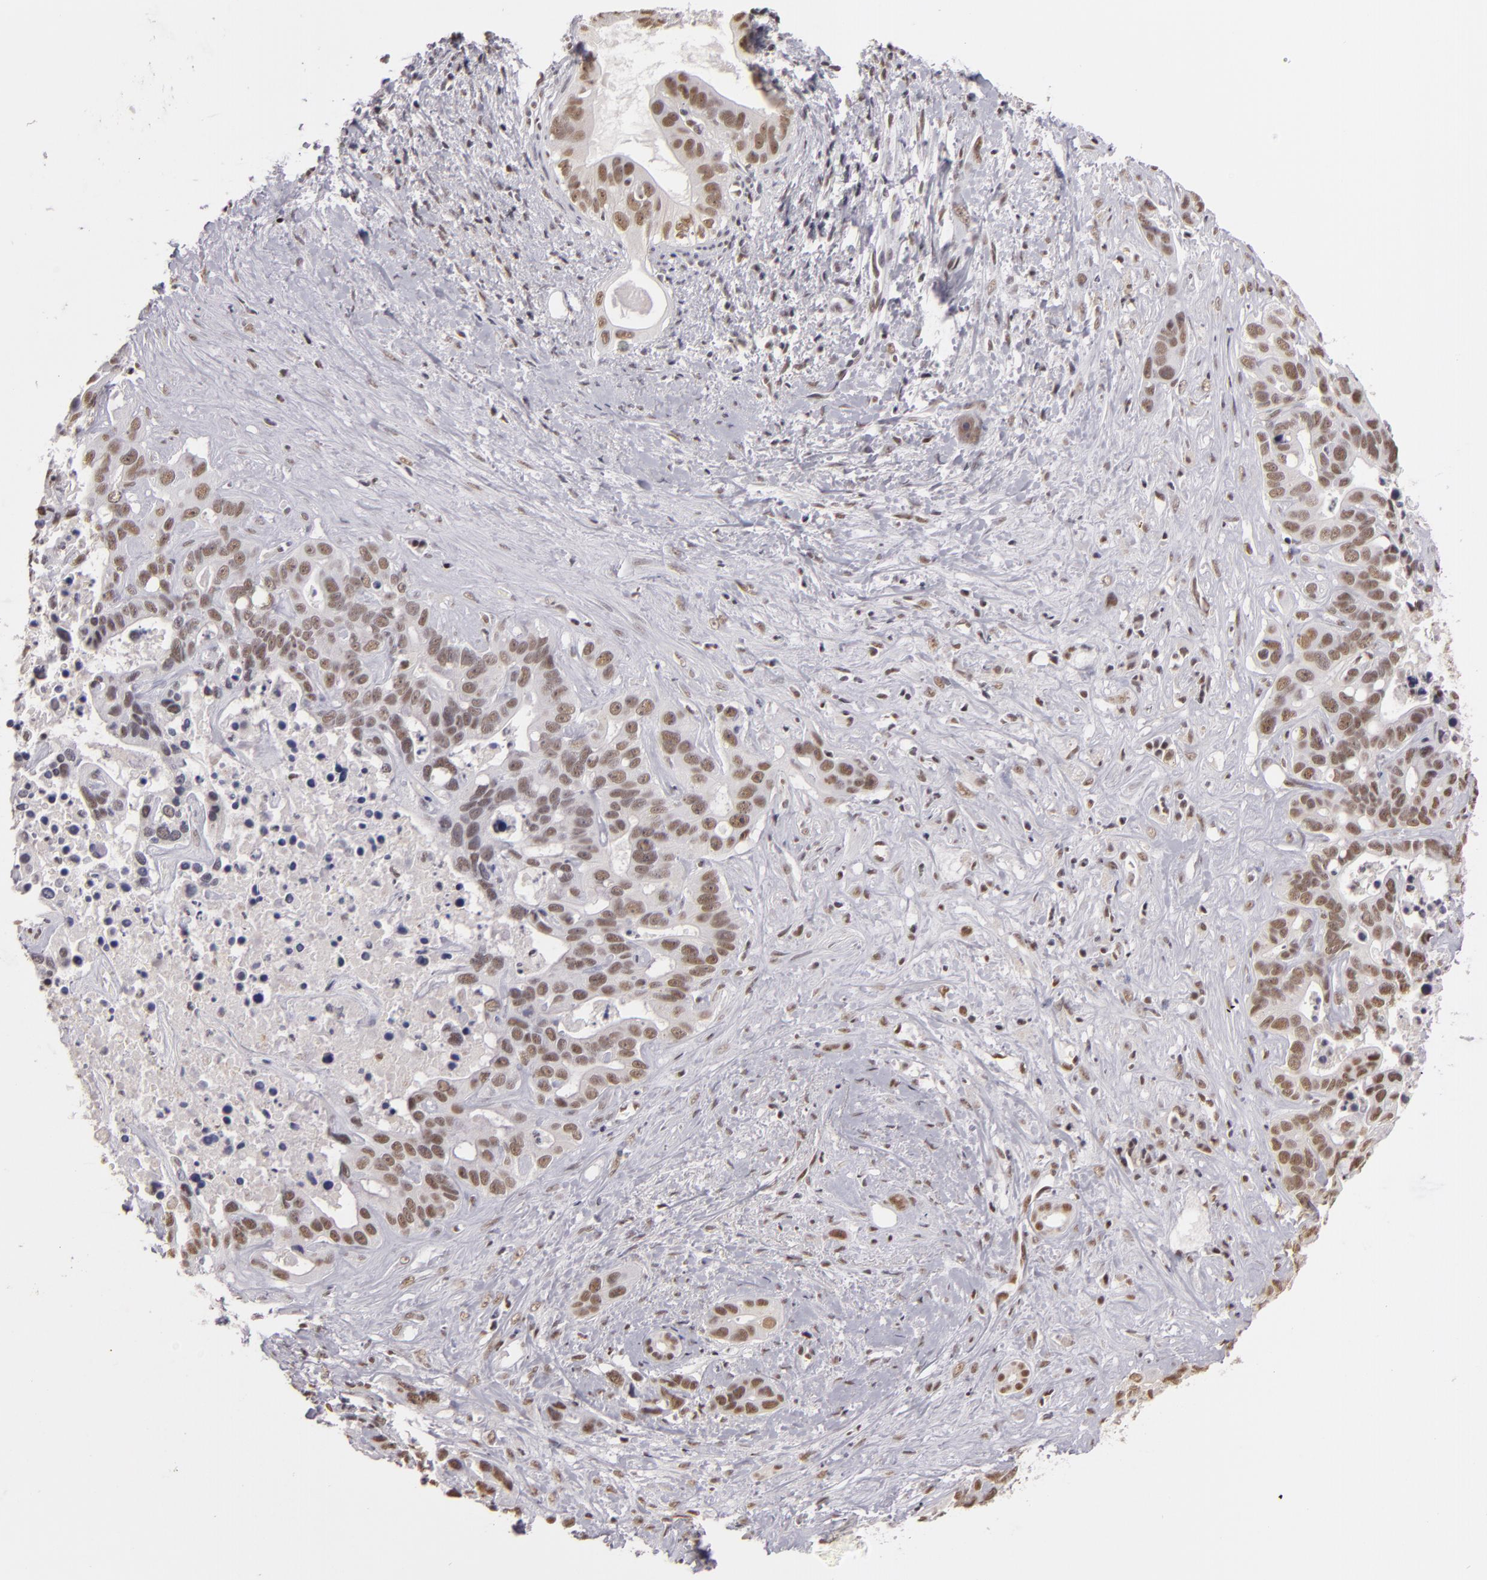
{"staining": {"intensity": "moderate", "quantity": ">75%", "location": "nuclear"}, "tissue": "liver cancer", "cell_type": "Tumor cells", "image_type": "cancer", "snomed": [{"axis": "morphology", "description": "Cholangiocarcinoma"}, {"axis": "topography", "description": "Liver"}], "caption": "IHC of cholangiocarcinoma (liver) demonstrates medium levels of moderate nuclear staining in approximately >75% of tumor cells.", "gene": "INTS6", "patient": {"sex": "female", "age": 65}}